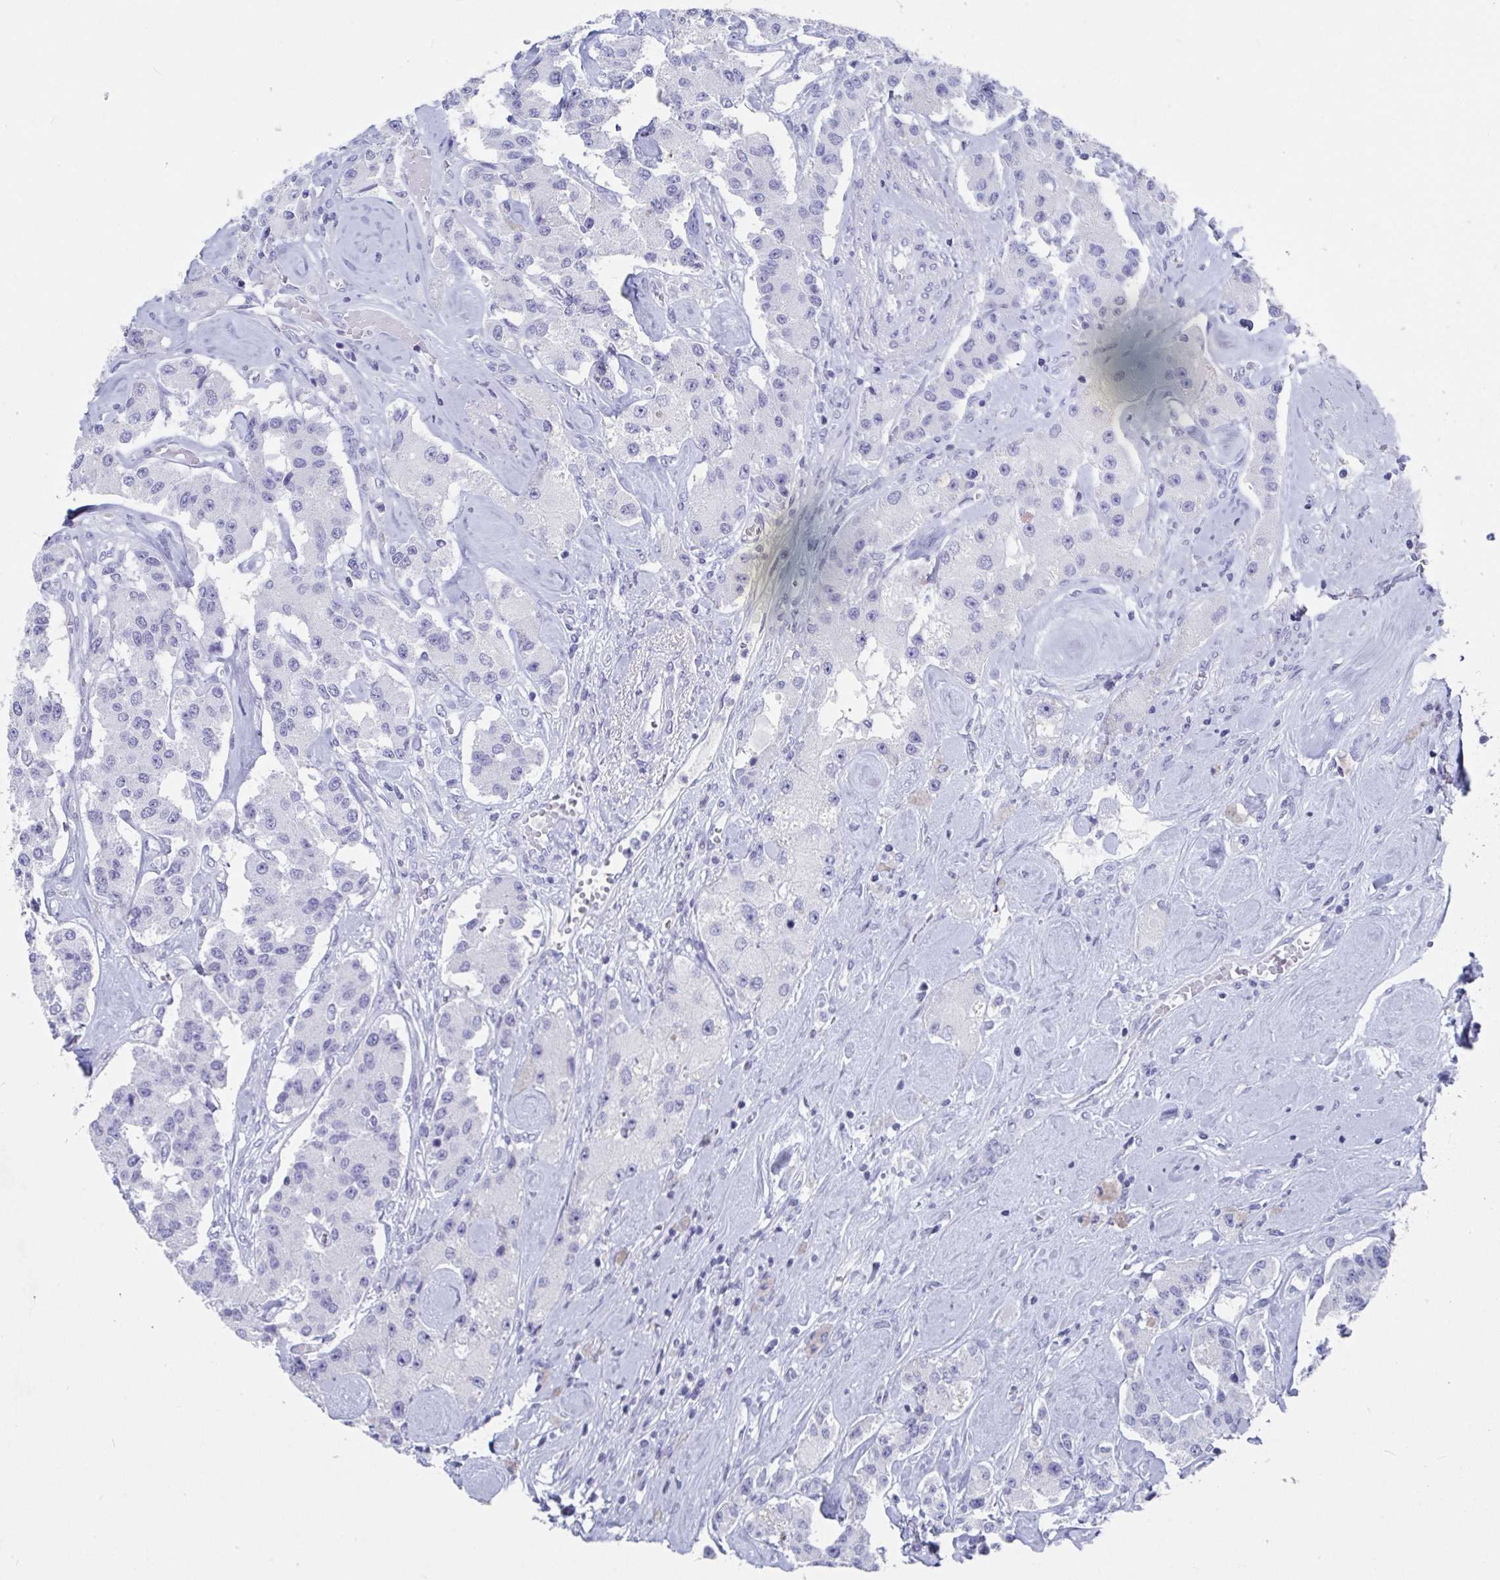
{"staining": {"intensity": "negative", "quantity": "none", "location": "none"}, "tissue": "carcinoid", "cell_type": "Tumor cells", "image_type": "cancer", "snomed": [{"axis": "morphology", "description": "Carcinoid, malignant, NOS"}, {"axis": "topography", "description": "Pancreas"}], "caption": "Immunohistochemistry histopathology image of neoplastic tissue: carcinoid stained with DAB (3,3'-diaminobenzidine) displays no significant protein staining in tumor cells.", "gene": "GRIA1", "patient": {"sex": "male", "age": 41}}